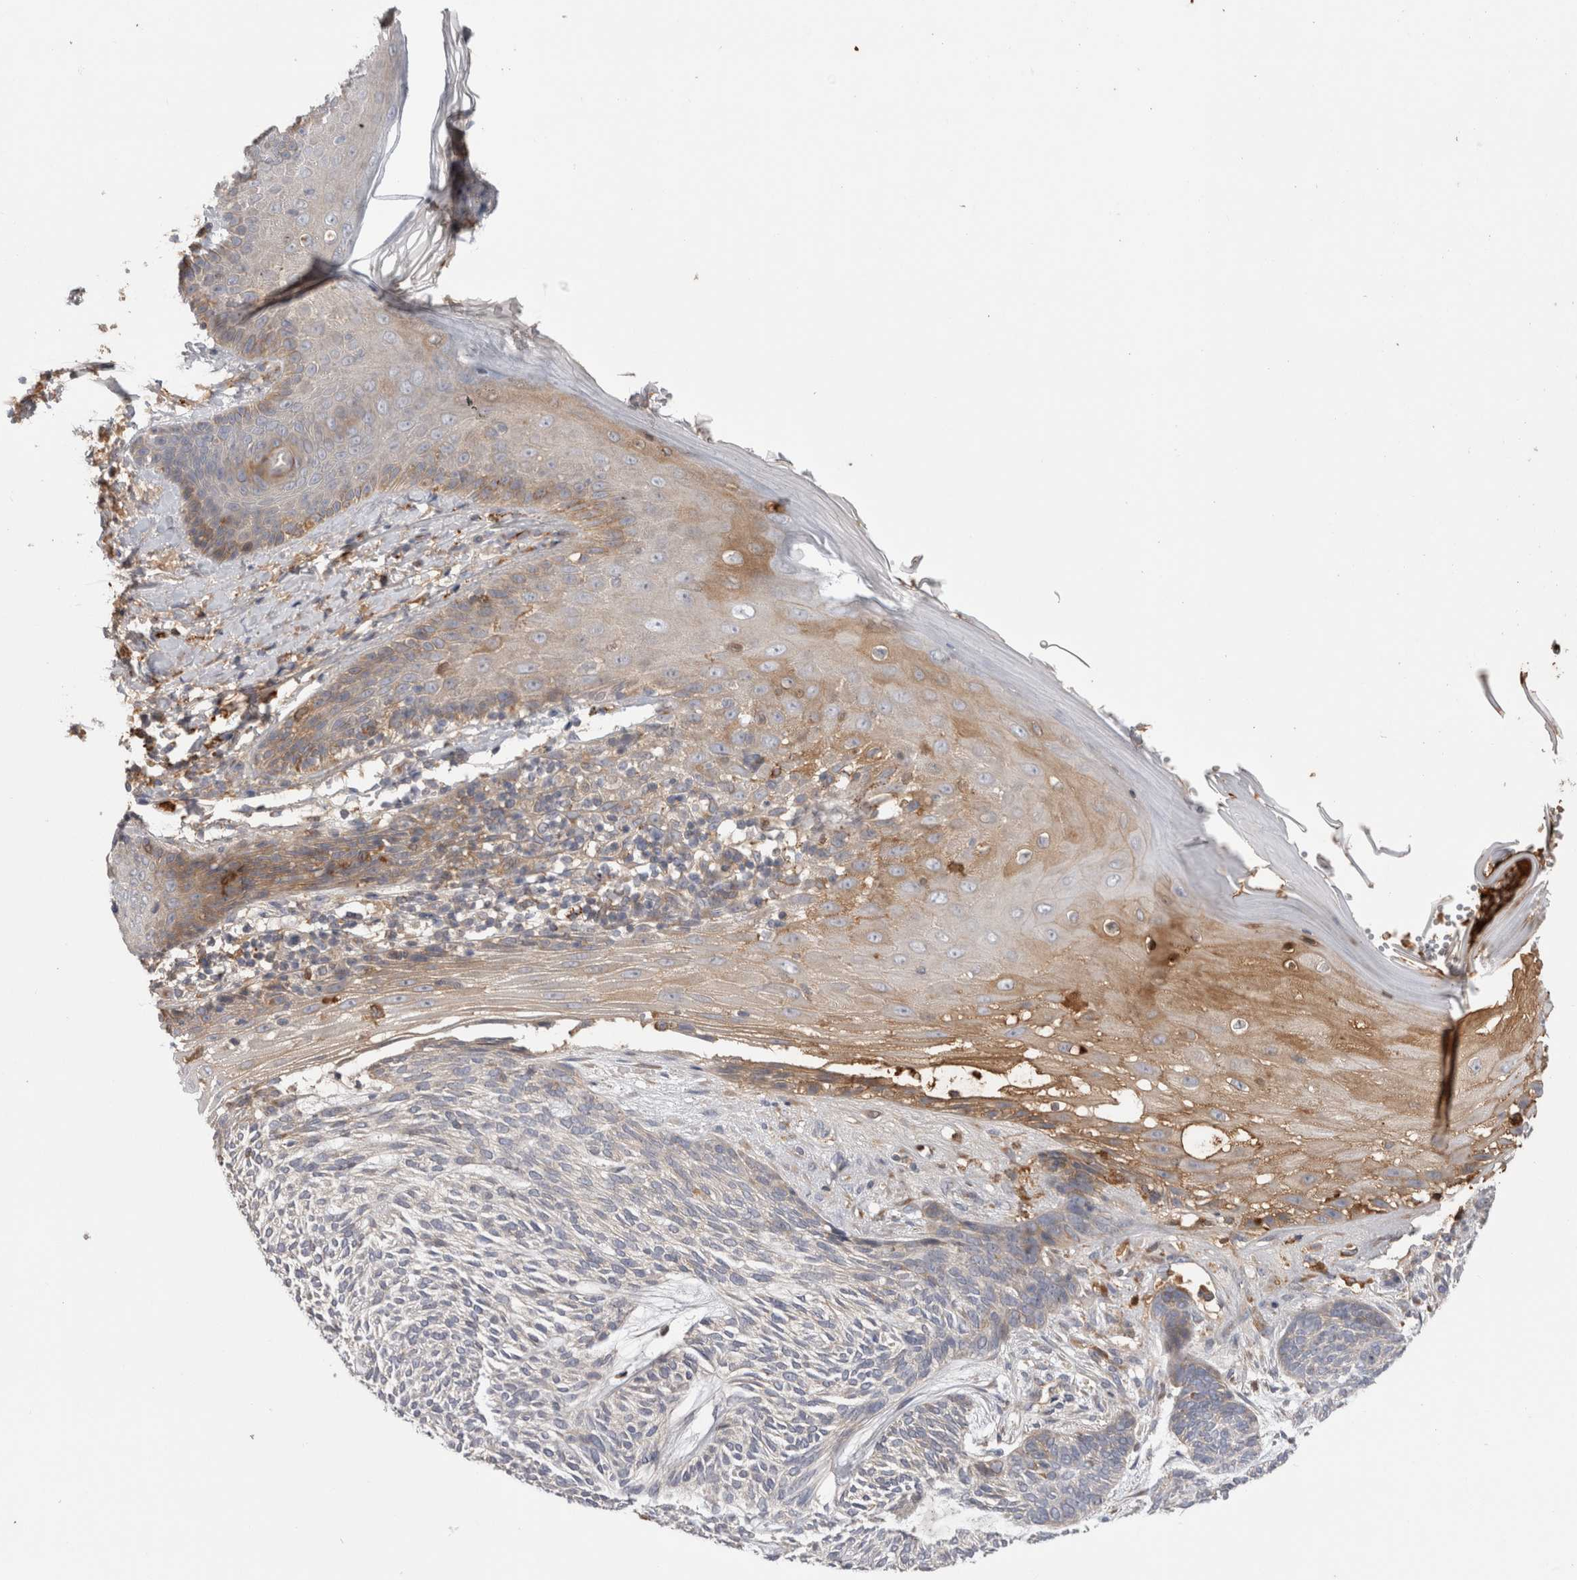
{"staining": {"intensity": "weak", "quantity": "<25%", "location": "cytoplasmic/membranous"}, "tissue": "skin cancer", "cell_type": "Tumor cells", "image_type": "cancer", "snomed": [{"axis": "morphology", "description": "Basal cell carcinoma"}, {"axis": "topography", "description": "Skin"}], "caption": "Tumor cells show no significant protein expression in skin cancer (basal cell carcinoma).", "gene": "TBCE", "patient": {"sex": "male", "age": 55}}